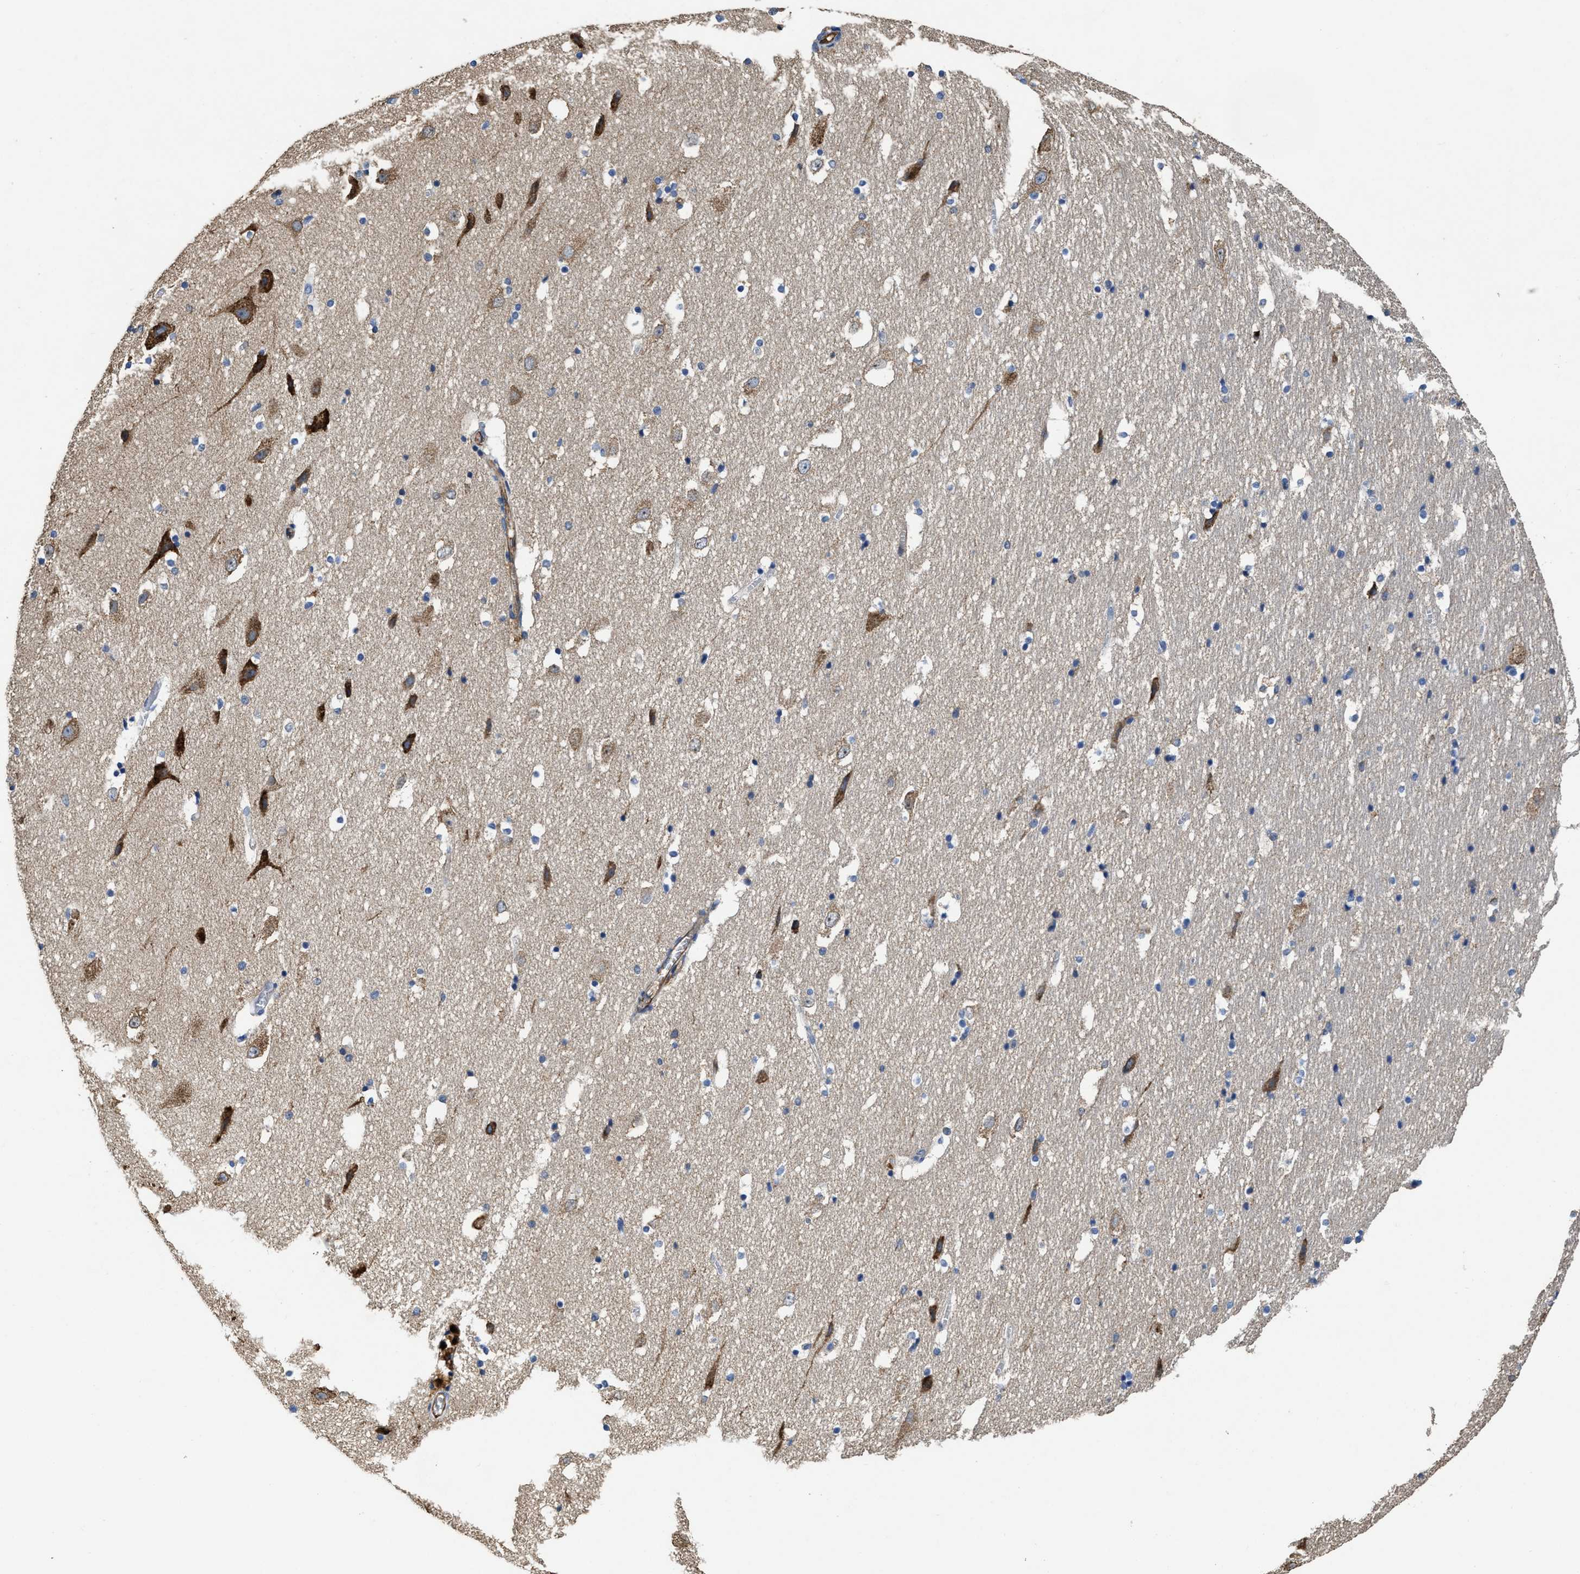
{"staining": {"intensity": "strong", "quantity": "<25%", "location": "cytoplasmic/membranous"}, "tissue": "hippocampus", "cell_type": "Glial cells", "image_type": "normal", "snomed": [{"axis": "morphology", "description": "Normal tissue, NOS"}, {"axis": "topography", "description": "Hippocampus"}], "caption": "This micrograph shows immunohistochemistry (IHC) staining of unremarkable human hippocampus, with medium strong cytoplasmic/membranous positivity in approximately <25% of glial cells.", "gene": "PEG10", "patient": {"sex": "male", "age": 45}}